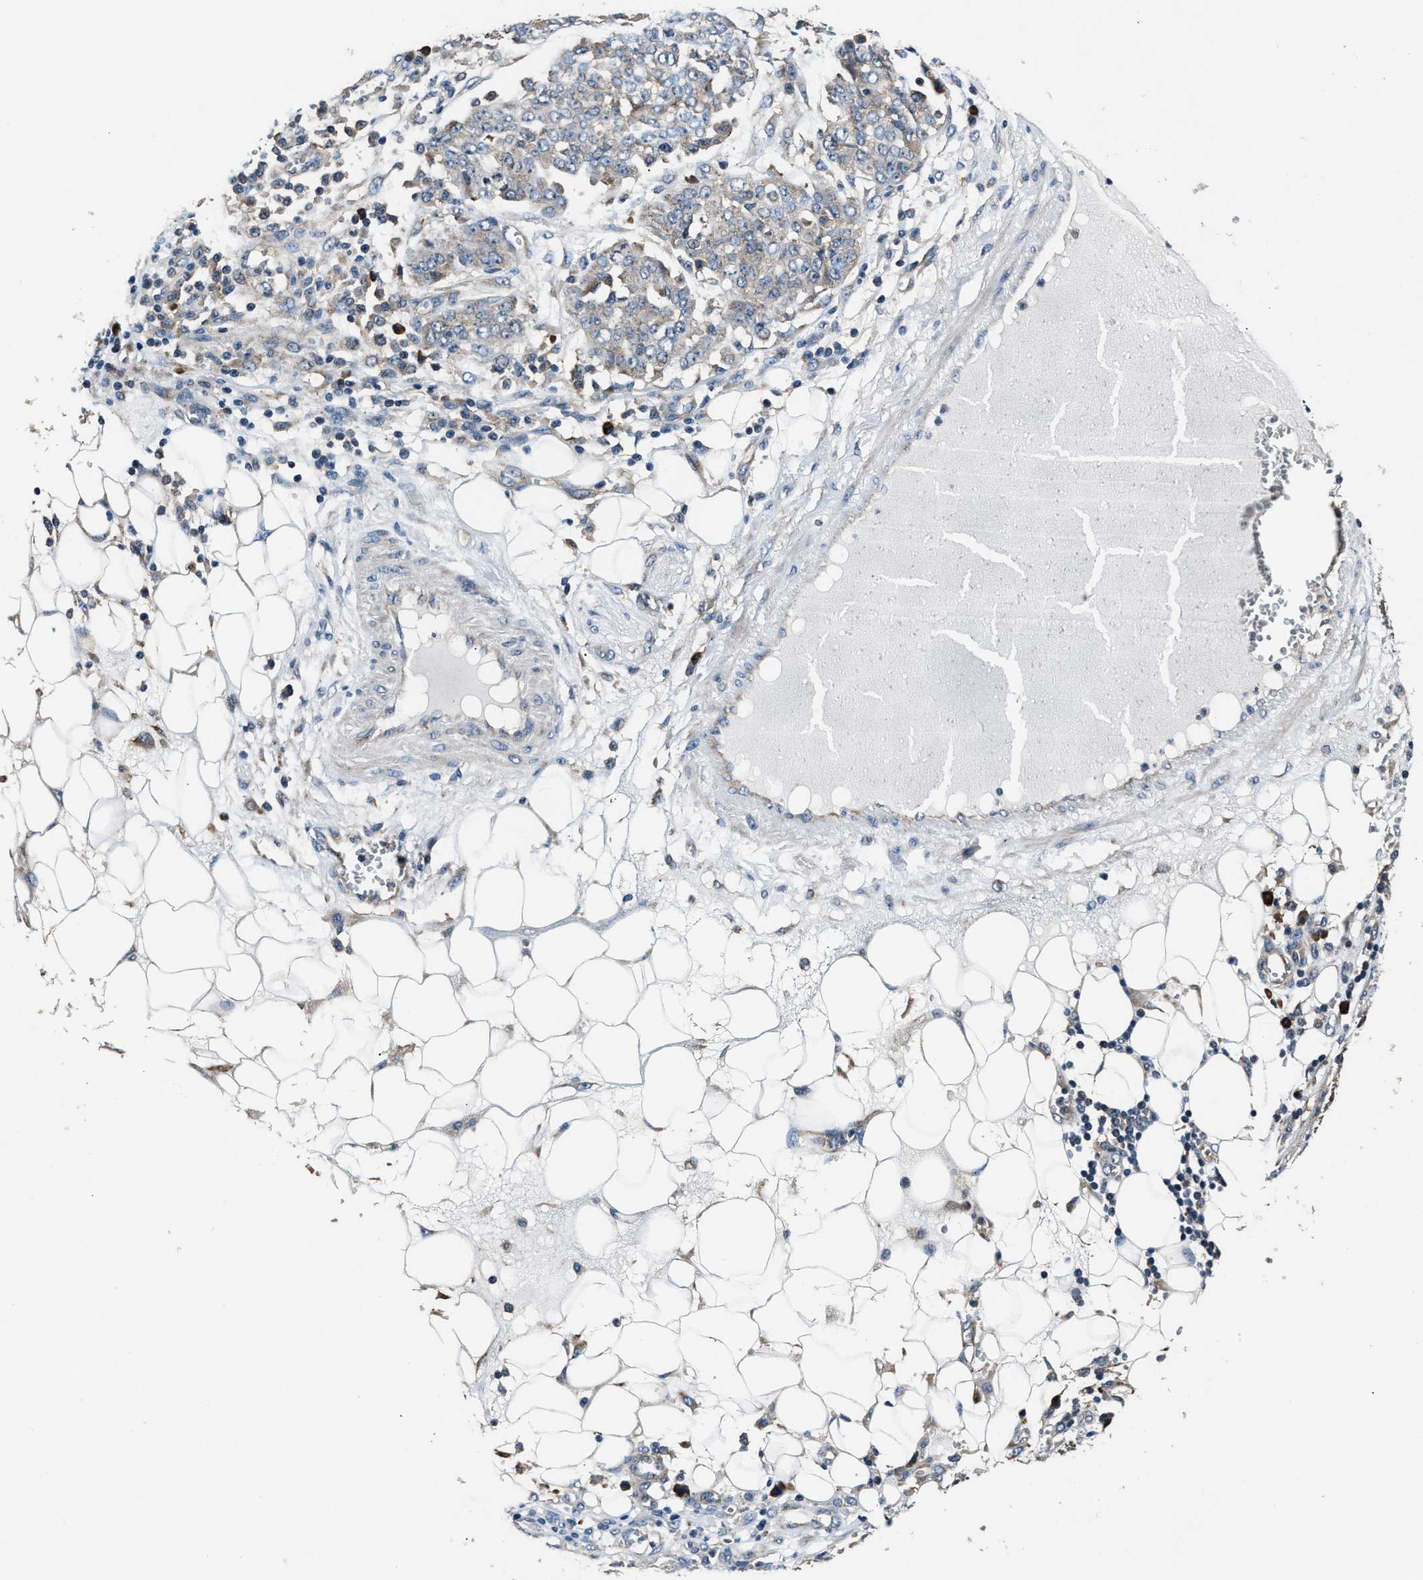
{"staining": {"intensity": "weak", "quantity": "25%-75%", "location": "cytoplasmic/membranous"}, "tissue": "ovarian cancer", "cell_type": "Tumor cells", "image_type": "cancer", "snomed": [{"axis": "morphology", "description": "Cystadenocarcinoma, serous, NOS"}, {"axis": "topography", "description": "Soft tissue"}, {"axis": "topography", "description": "Ovary"}], "caption": "Weak cytoplasmic/membranous positivity for a protein is appreciated in approximately 25%-75% of tumor cells of ovarian serous cystadenocarcinoma using immunohistochemistry (IHC).", "gene": "IMPDH2", "patient": {"sex": "female", "age": 57}}